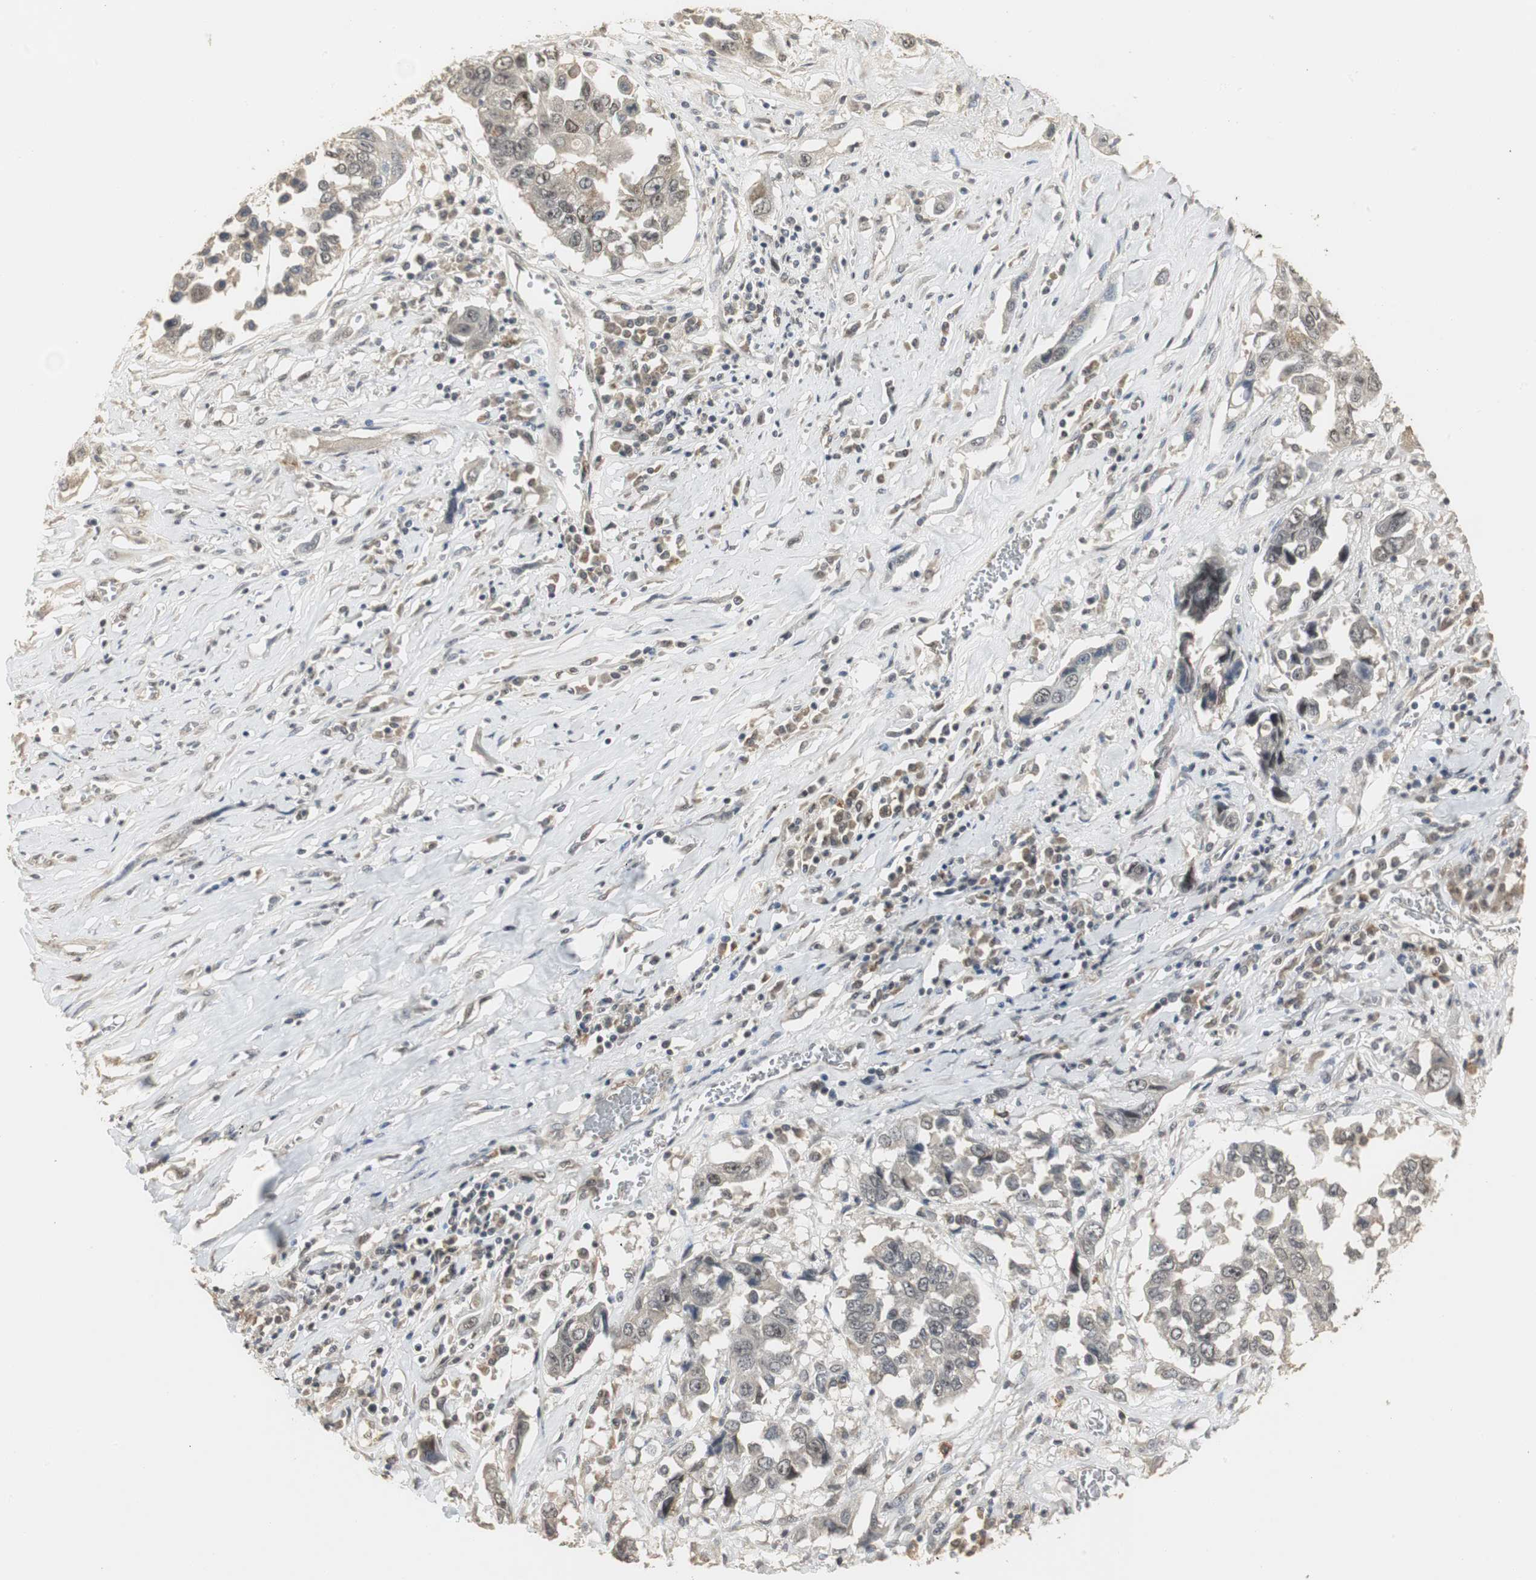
{"staining": {"intensity": "weak", "quantity": "<25%", "location": "cytoplasmic/membranous,nuclear"}, "tissue": "lung cancer", "cell_type": "Tumor cells", "image_type": "cancer", "snomed": [{"axis": "morphology", "description": "Squamous cell carcinoma, NOS"}, {"axis": "topography", "description": "Lung"}], "caption": "Immunohistochemistry (IHC) of lung cancer exhibits no staining in tumor cells.", "gene": "ELOA", "patient": {"sex": "male", "age": 71}}